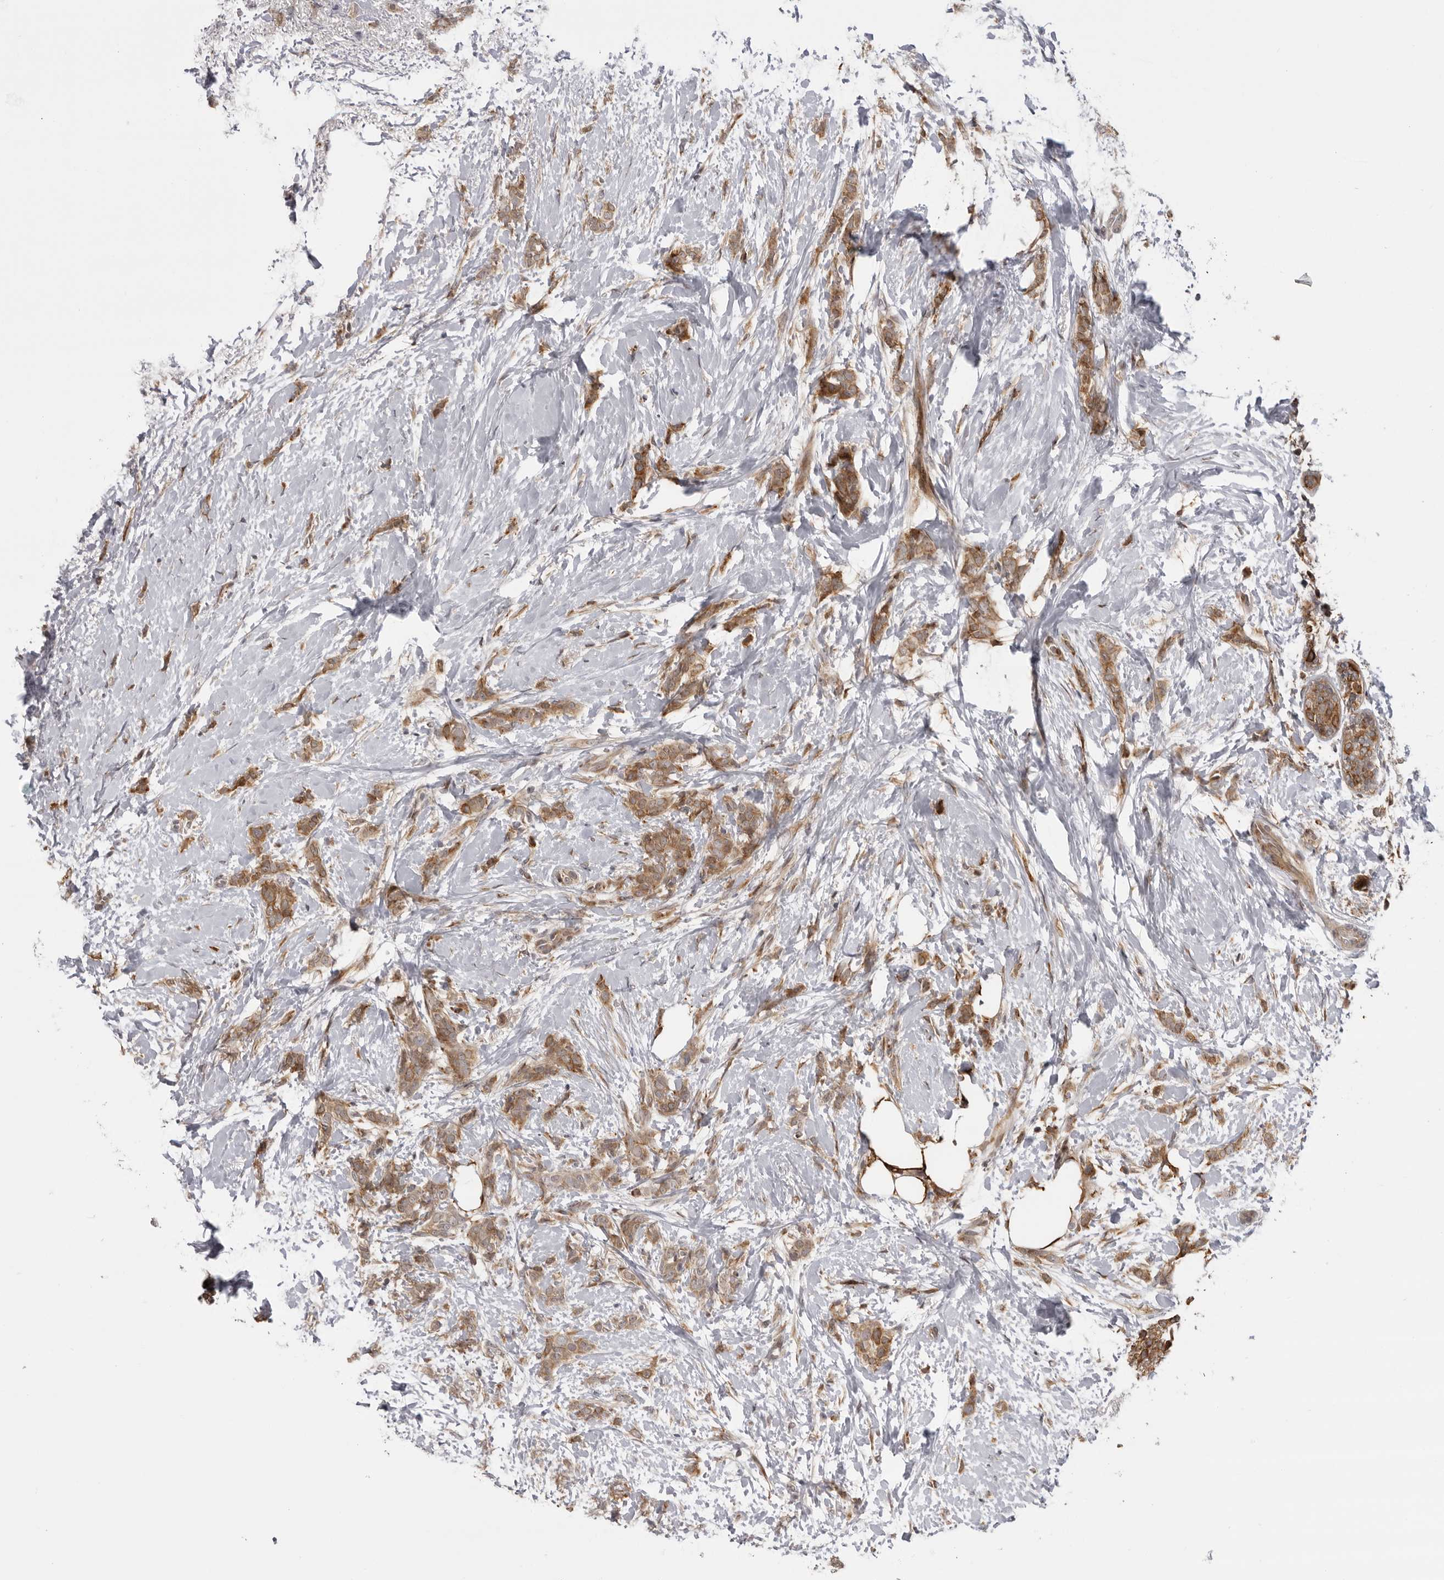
{"staining": {"intensity": "moderate", "quantity": ">75%", "location": "cytoplasmic/membranous"}, "tissue": "breast cancer", "cell_type": "Tumor cells", "image_type": "cancer", "snomed": [{"axis": "morphology", "description": "Lobular carcinoma, in situ"}, {"axis": "morphology", "description": "Lobular carcinoma"}, {"axis": "topography", "description": "Breast"}], "caption": "Human breast lobular carcinoma stained for a protein (brown) shows moderate cytoplasmic/membranous positive expression in about >75% of tumor cells.", "gene": "DNAH14", "patient": {"sex": "female", "age": 41}}